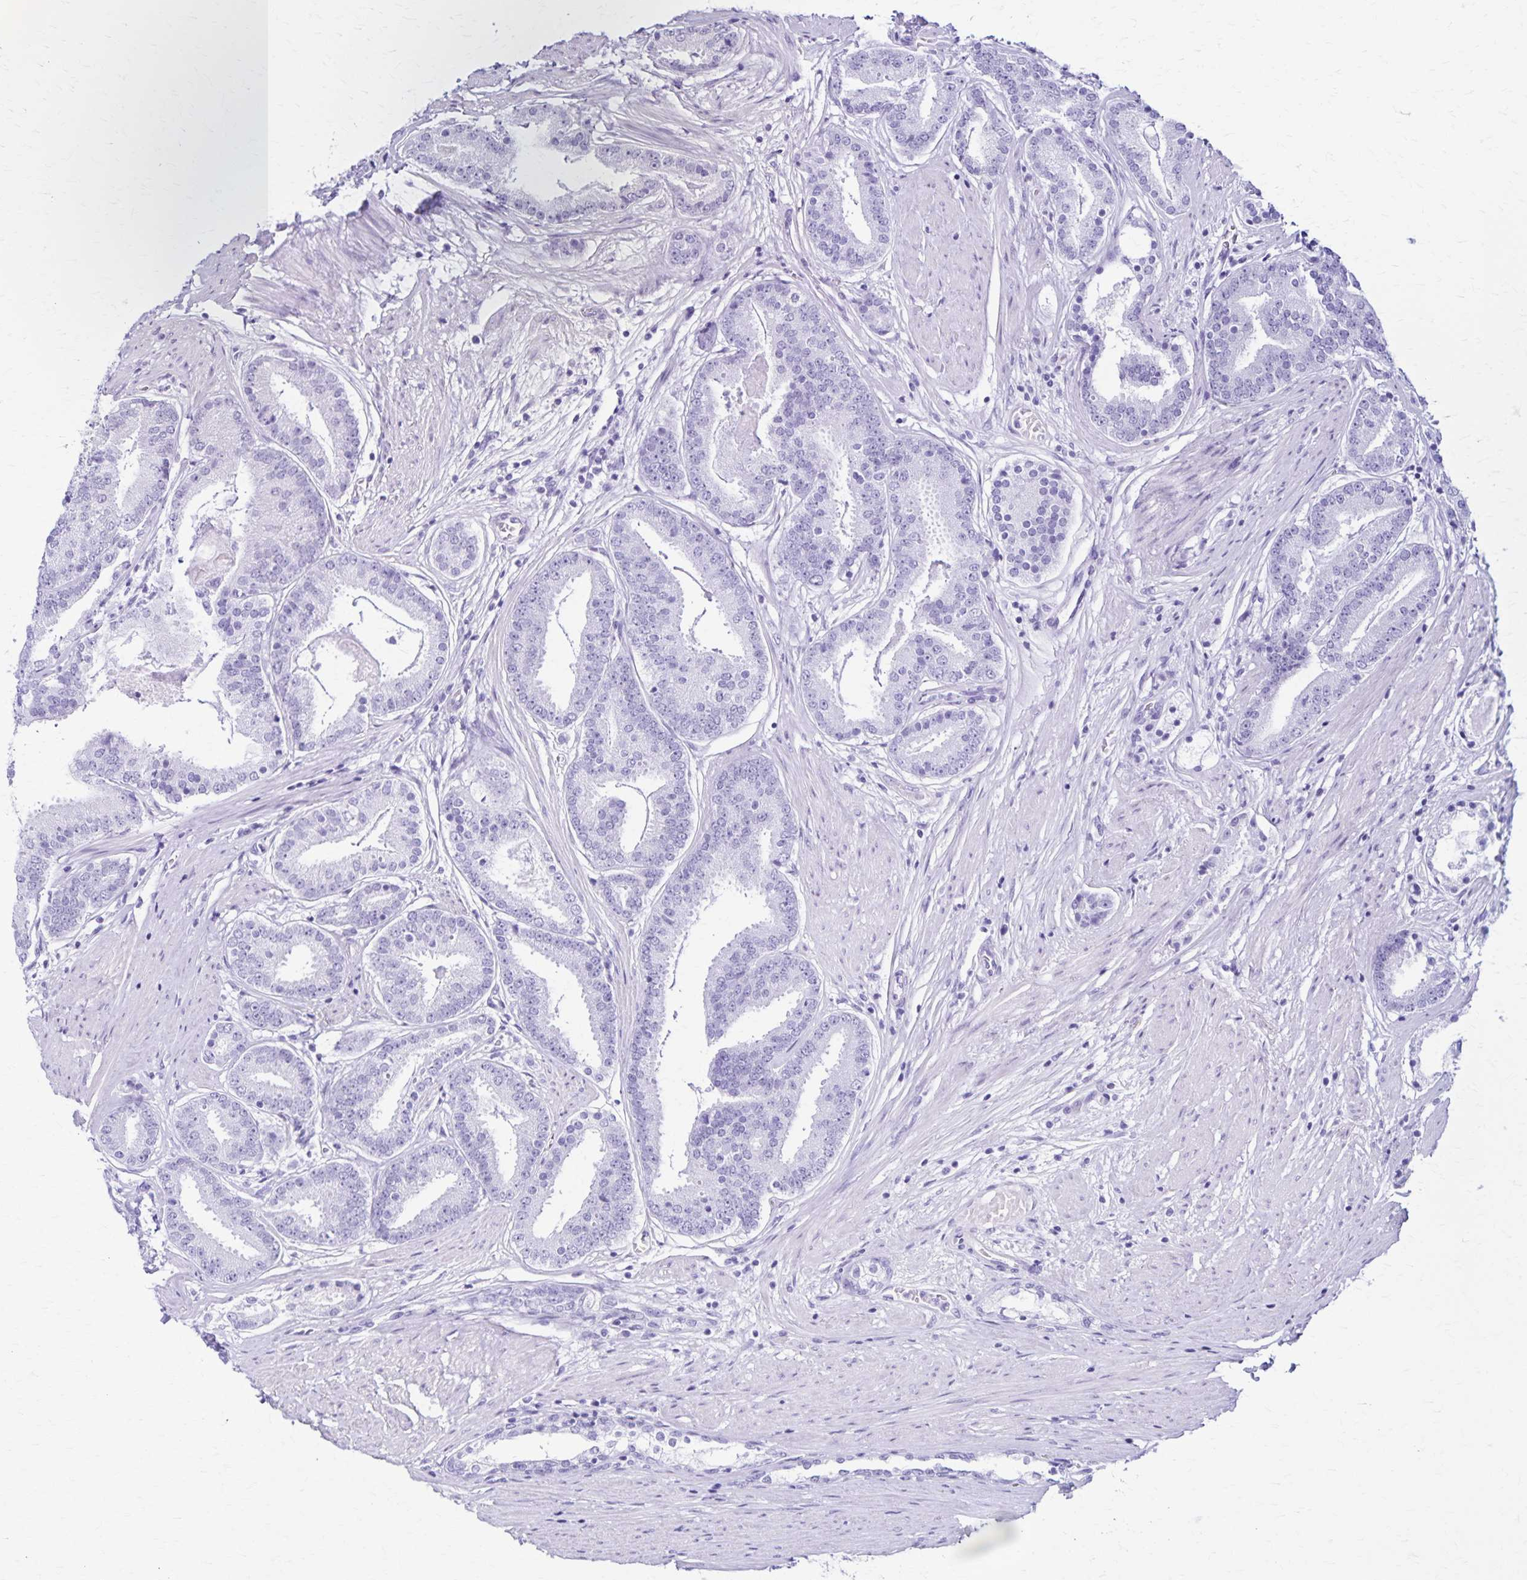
{"staining": {"intensity": "negative", "quantity": "none", "location": "none"}, "tissue": "prostate cancer", "cell_type": "Tumor cells", "image_type": "cancer", "snomed": [{"axis": "morphology", "description": "Adenocarcinoma, High grade"}, {"axis": "topography", "description": "Prostate"}], "caption": "Protein analysis of prostate cancer (adenocarcinoma (high-grade)) displays no significant staining in tumor cells.", "gene": "OR51B5", "patient": {"sex": "male", "age": 63}}